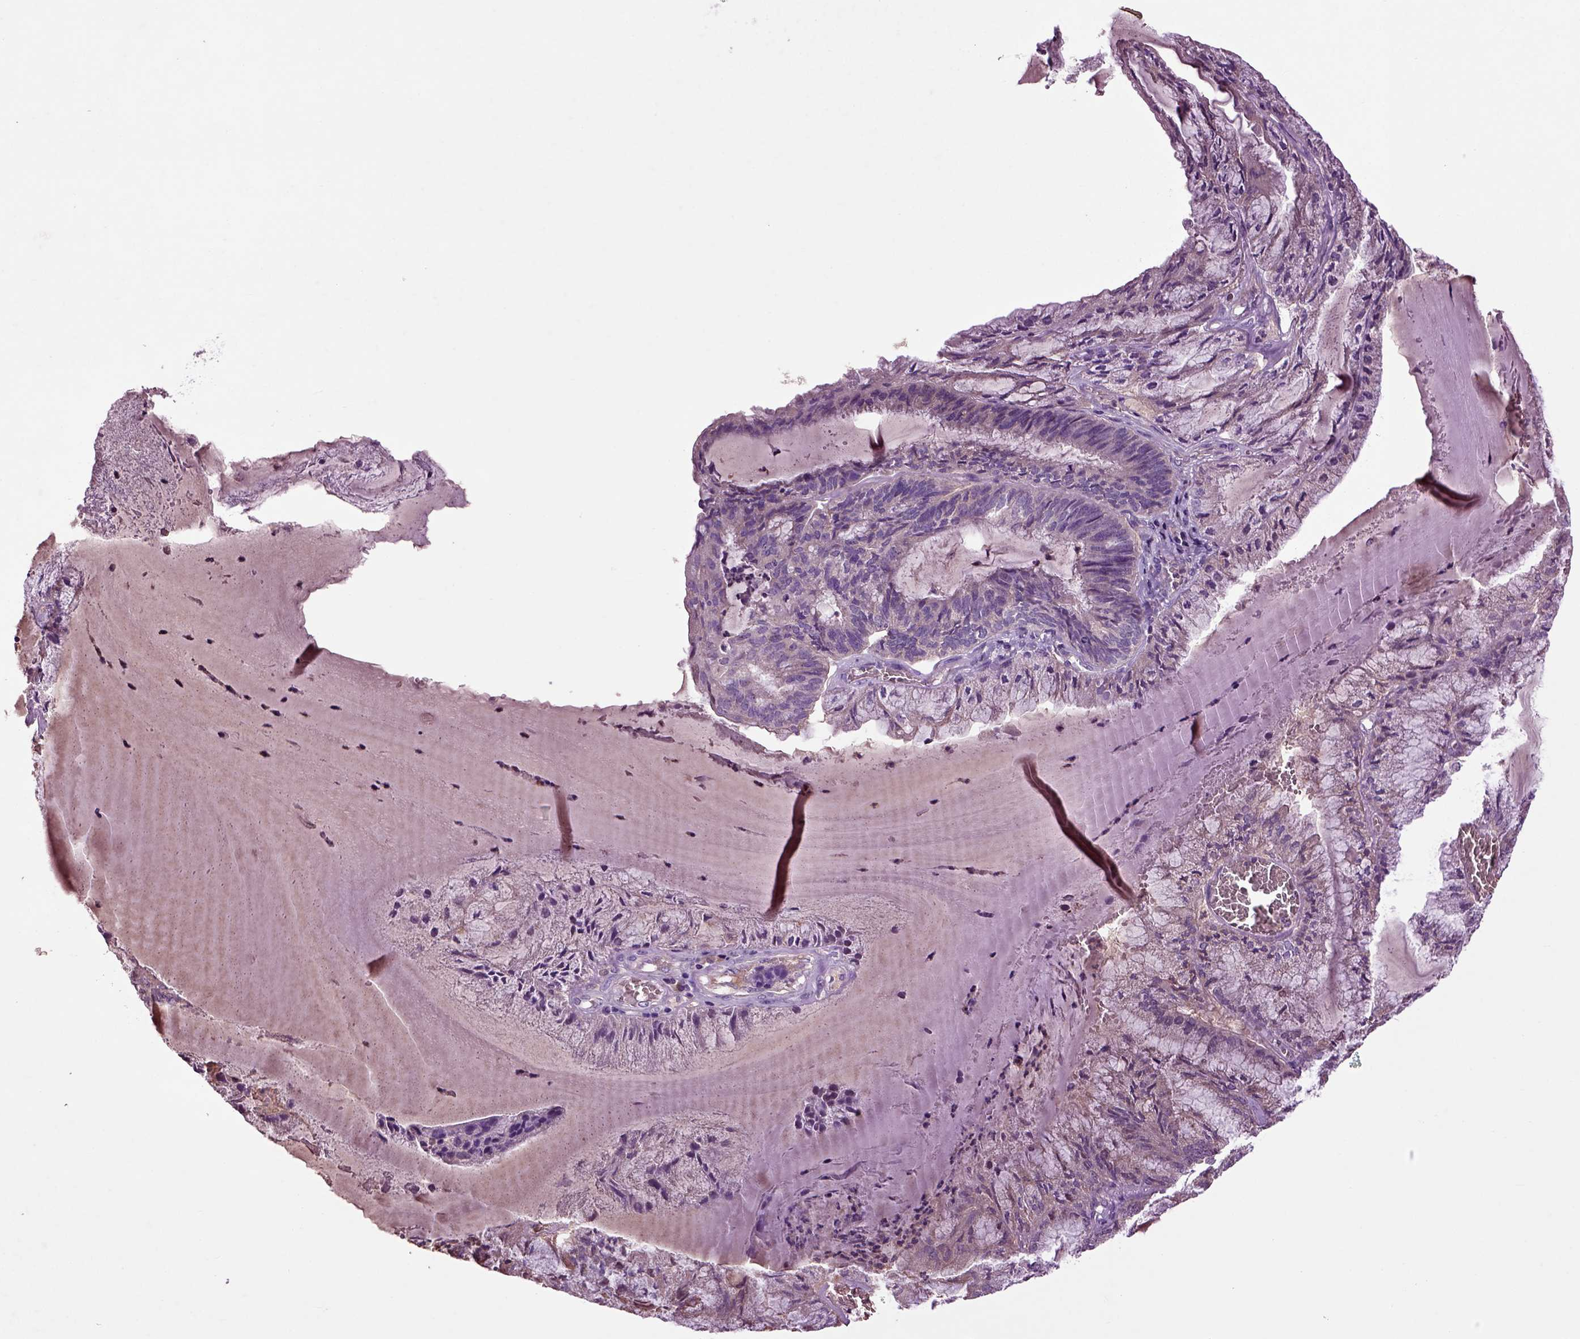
{"staining": {"intensity": "negative", "quantity": "none", "location": "none"}, "tissue": "endometrial cancer", "cell_type": "Tumor cells", "image_type": "cancer", "snomed": [{"axis": "morphology", "description": "Carcinoma, NOS"}, {"axis": "topography", "description": "Endometrium"}], "caption": "The photomicrograph shows no staining of tumor cells in endometrial cancer. (Stains: DAB (3,3'-diaminobenzidine) immunohistochemistry (IHC) with hematoxylin counter stain, Microscopy: brightfield microscopy at high magnification).", "gene": "SPON1", "patient": {"sex": "female", "age": 62}}